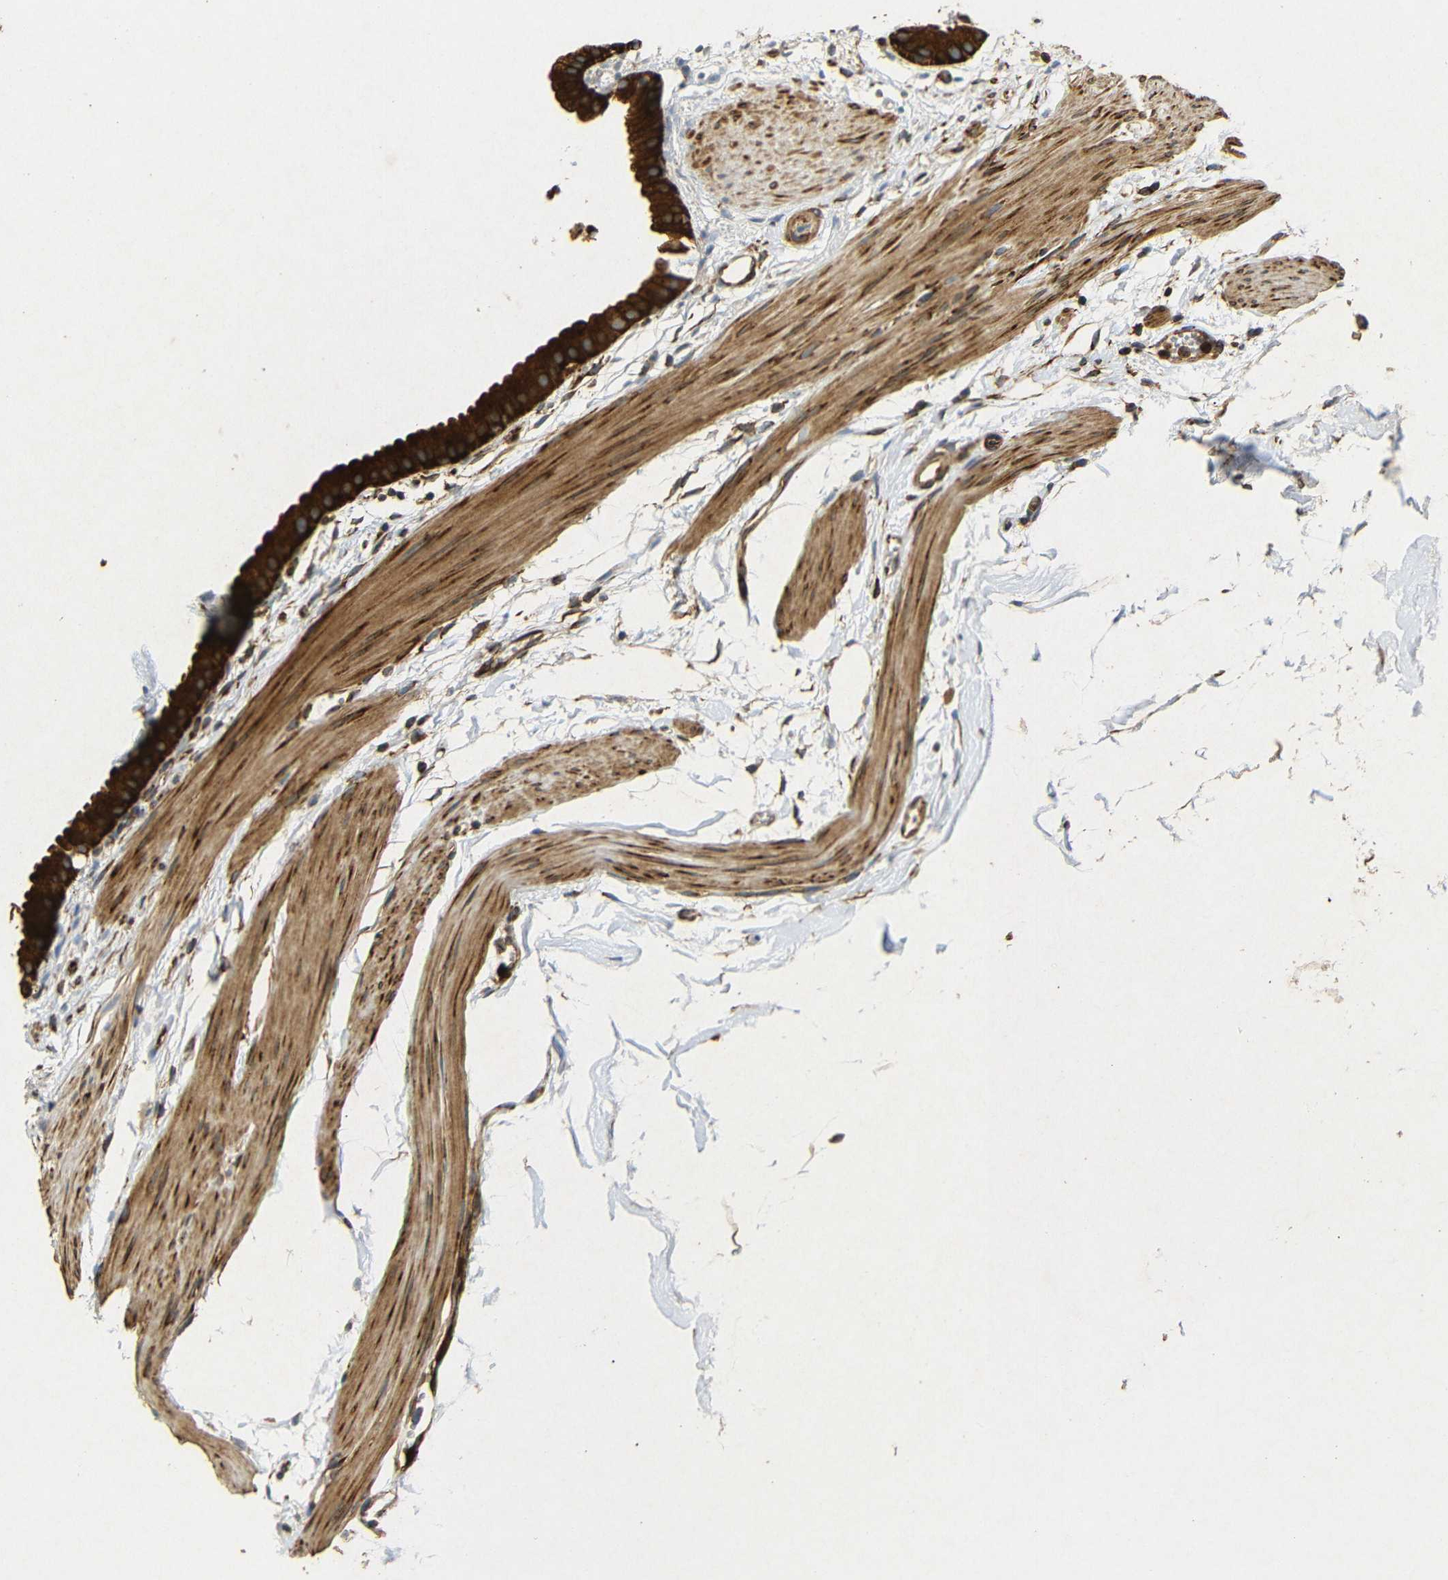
{"staining": {"intensity": "strong", "quantity": ">75%", "location": "cytoplasmic/membranous"}, "tissue": "gallbladder", "cell_type": "Glandular cells", "image_type": "normal", "snomed": [{"axis": "morphology", "description": "Normal tissue, NOS"}, {"axis": "topography", "description": "Gallbladder"}], "caption": "Immunohistochemistry (IHC) of normal human gallbladder reveals high levels of strong cytoplasmic/membranous positivity in approximately >75% of glandular cells.", "gene": "BTF3", "patient": {"sex": "female", "age": 64}}